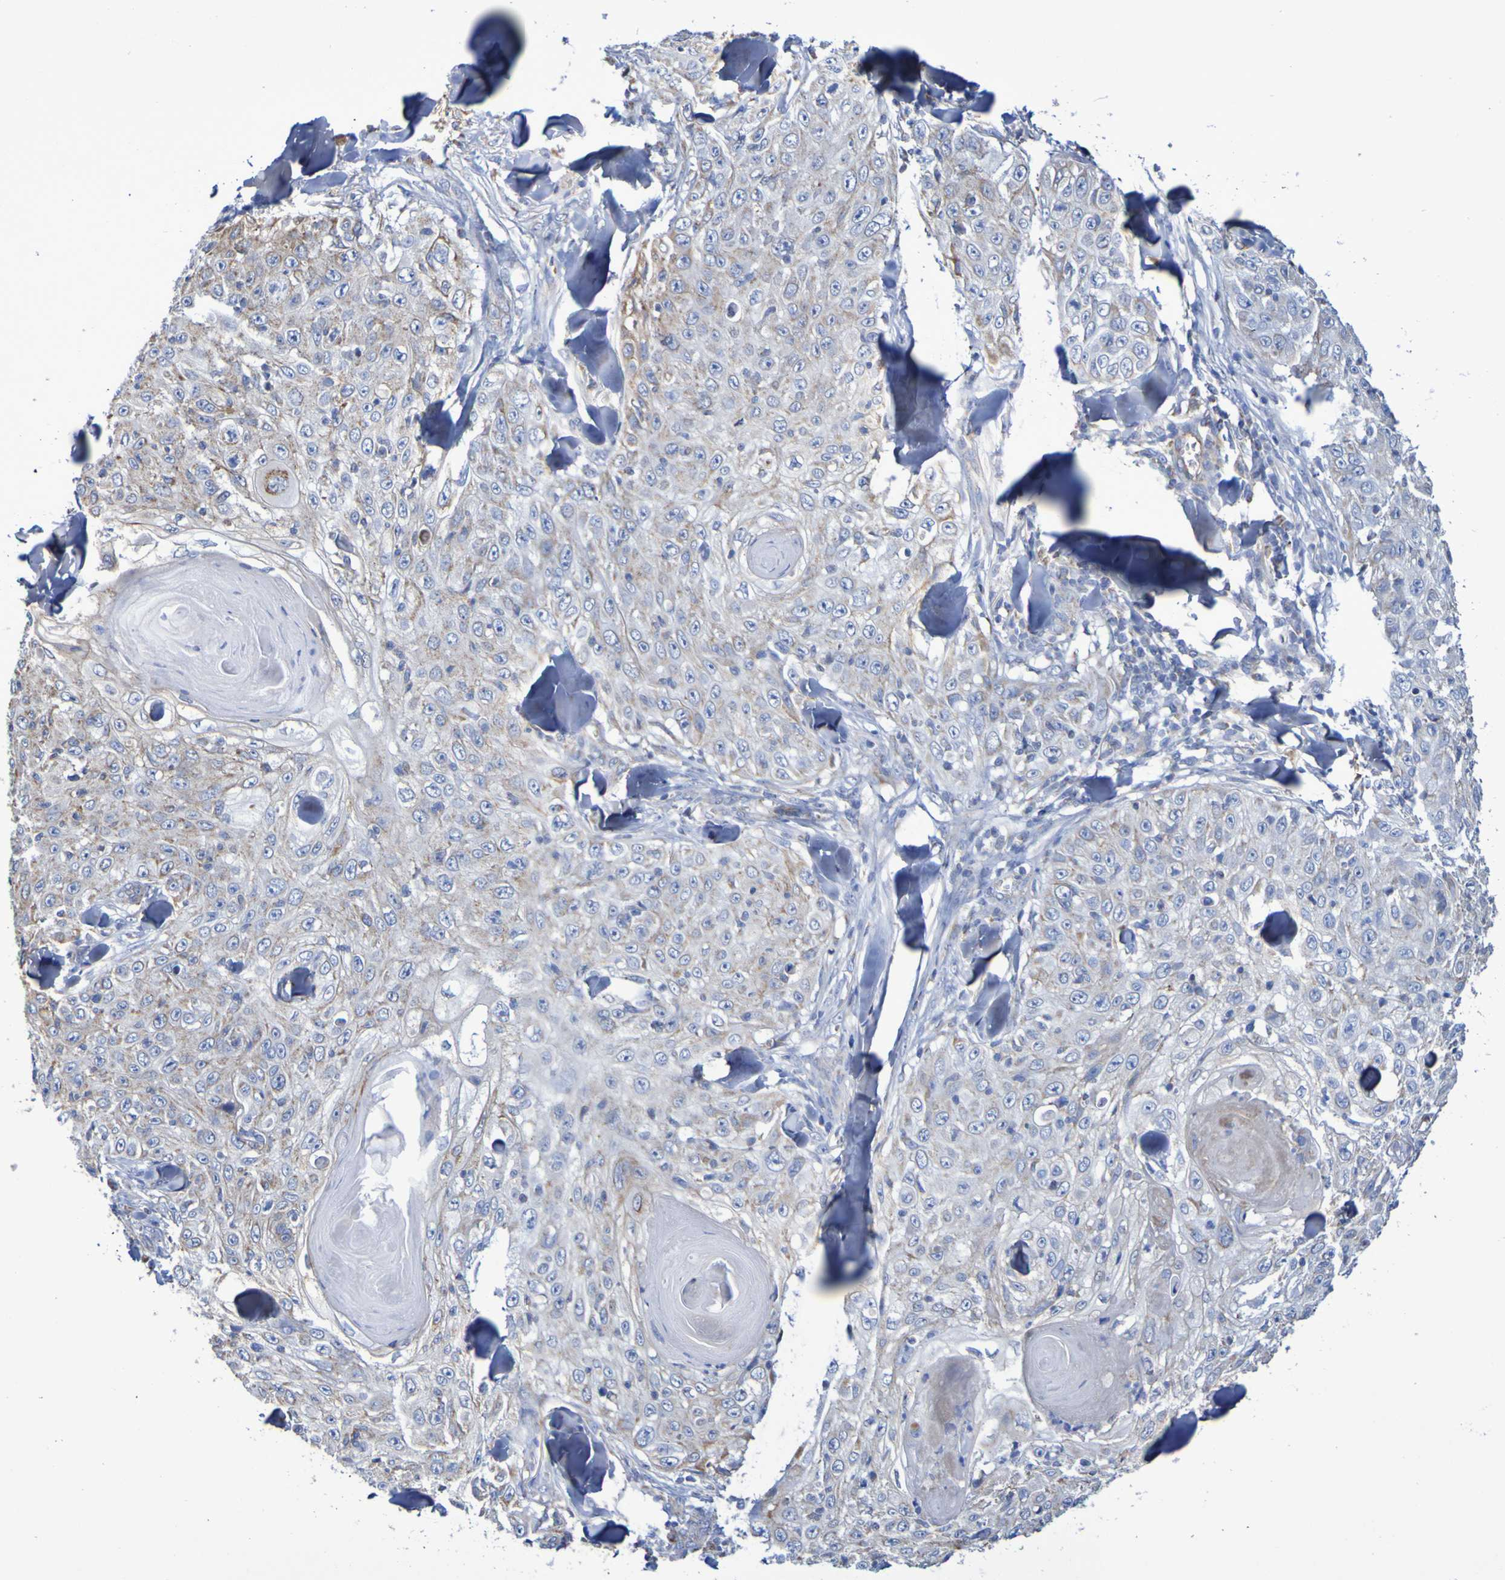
{"staining": {"intensity": "weak", "quantity": "25%-75%", "location": "cytoplasmic/membranous"}, "tissue": "skin cancer", "cell_type": "Tumor cells", "image_type": "cancer", "snomed": [{"axis": "morphology", "description": "Squamous cell carcinoma, NOS"}, {"axis": "topography", "description": "Skin"}], "caption": "Skin cancer was stained to show a protein in brown. There is low levels of weak cytoplasmic/membranous positivity in approximately 25%-75% of tumor cells.", "gene": "CNTN2", "patient": {"sex": "male", "age": 86}}